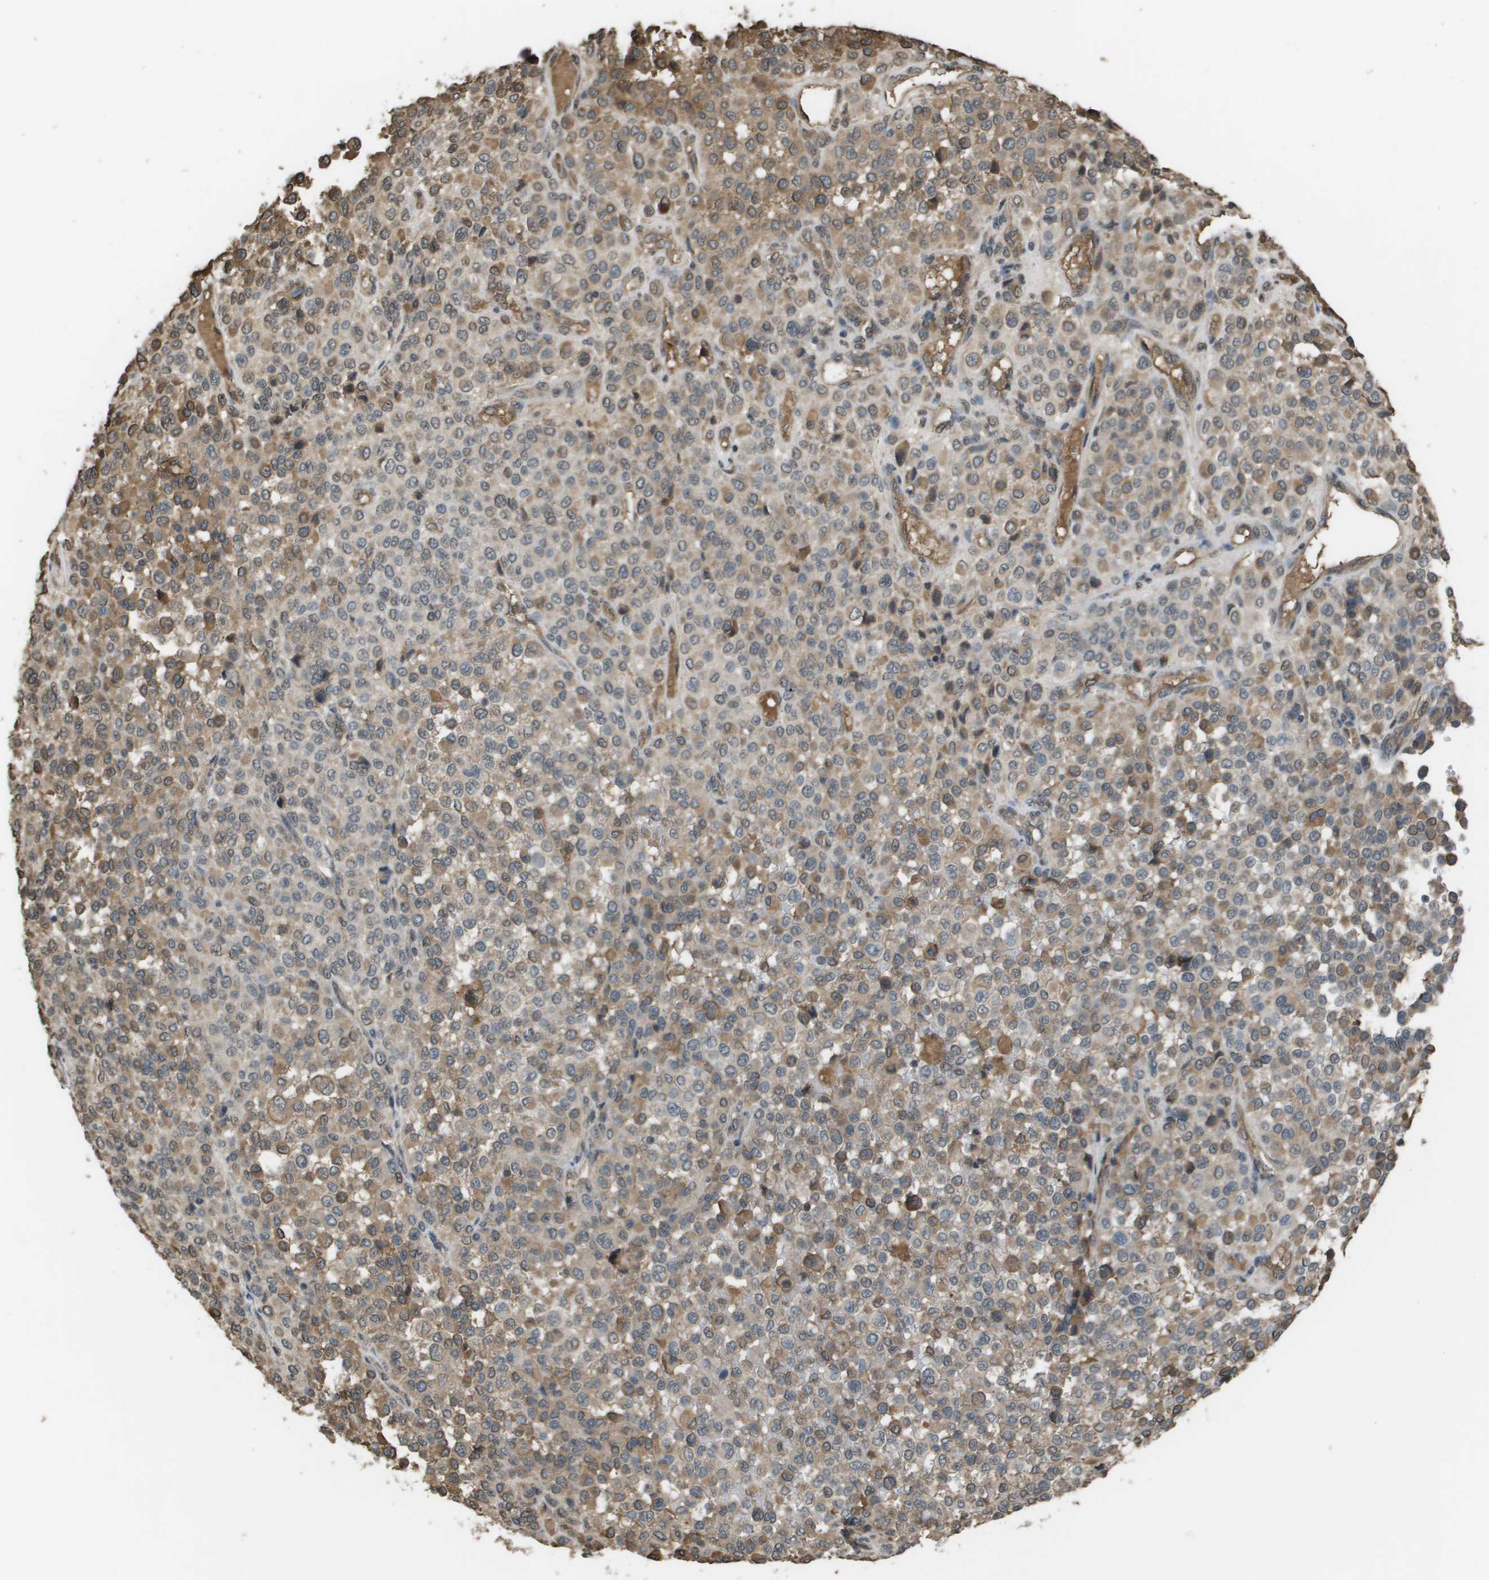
{"staining": {"intensity": "moderate", "quantity": "<25%", "location": "cytoplasmic/membranous"}, "tissue": "melanoma", "cell_type": "Tumor cells", "image_type": "cancer", "snomed": [{"axis": "morphology", "description": "Malignant melanoma, Metastatic site"}, {"axis": "topography", "description": "Pancreas"}], "caption": "Immunohistochemistry micrograph of neoplastic tissue: melanoma stained using IHC displays low levels of moderate protein expression localized specifically in the cytoplasmic/membranous of tumor cells, appearing as a cytoplasmic/membranous brown color.", "gene": "NDRG2", "patient": {"sex": "female", "age": 30}}